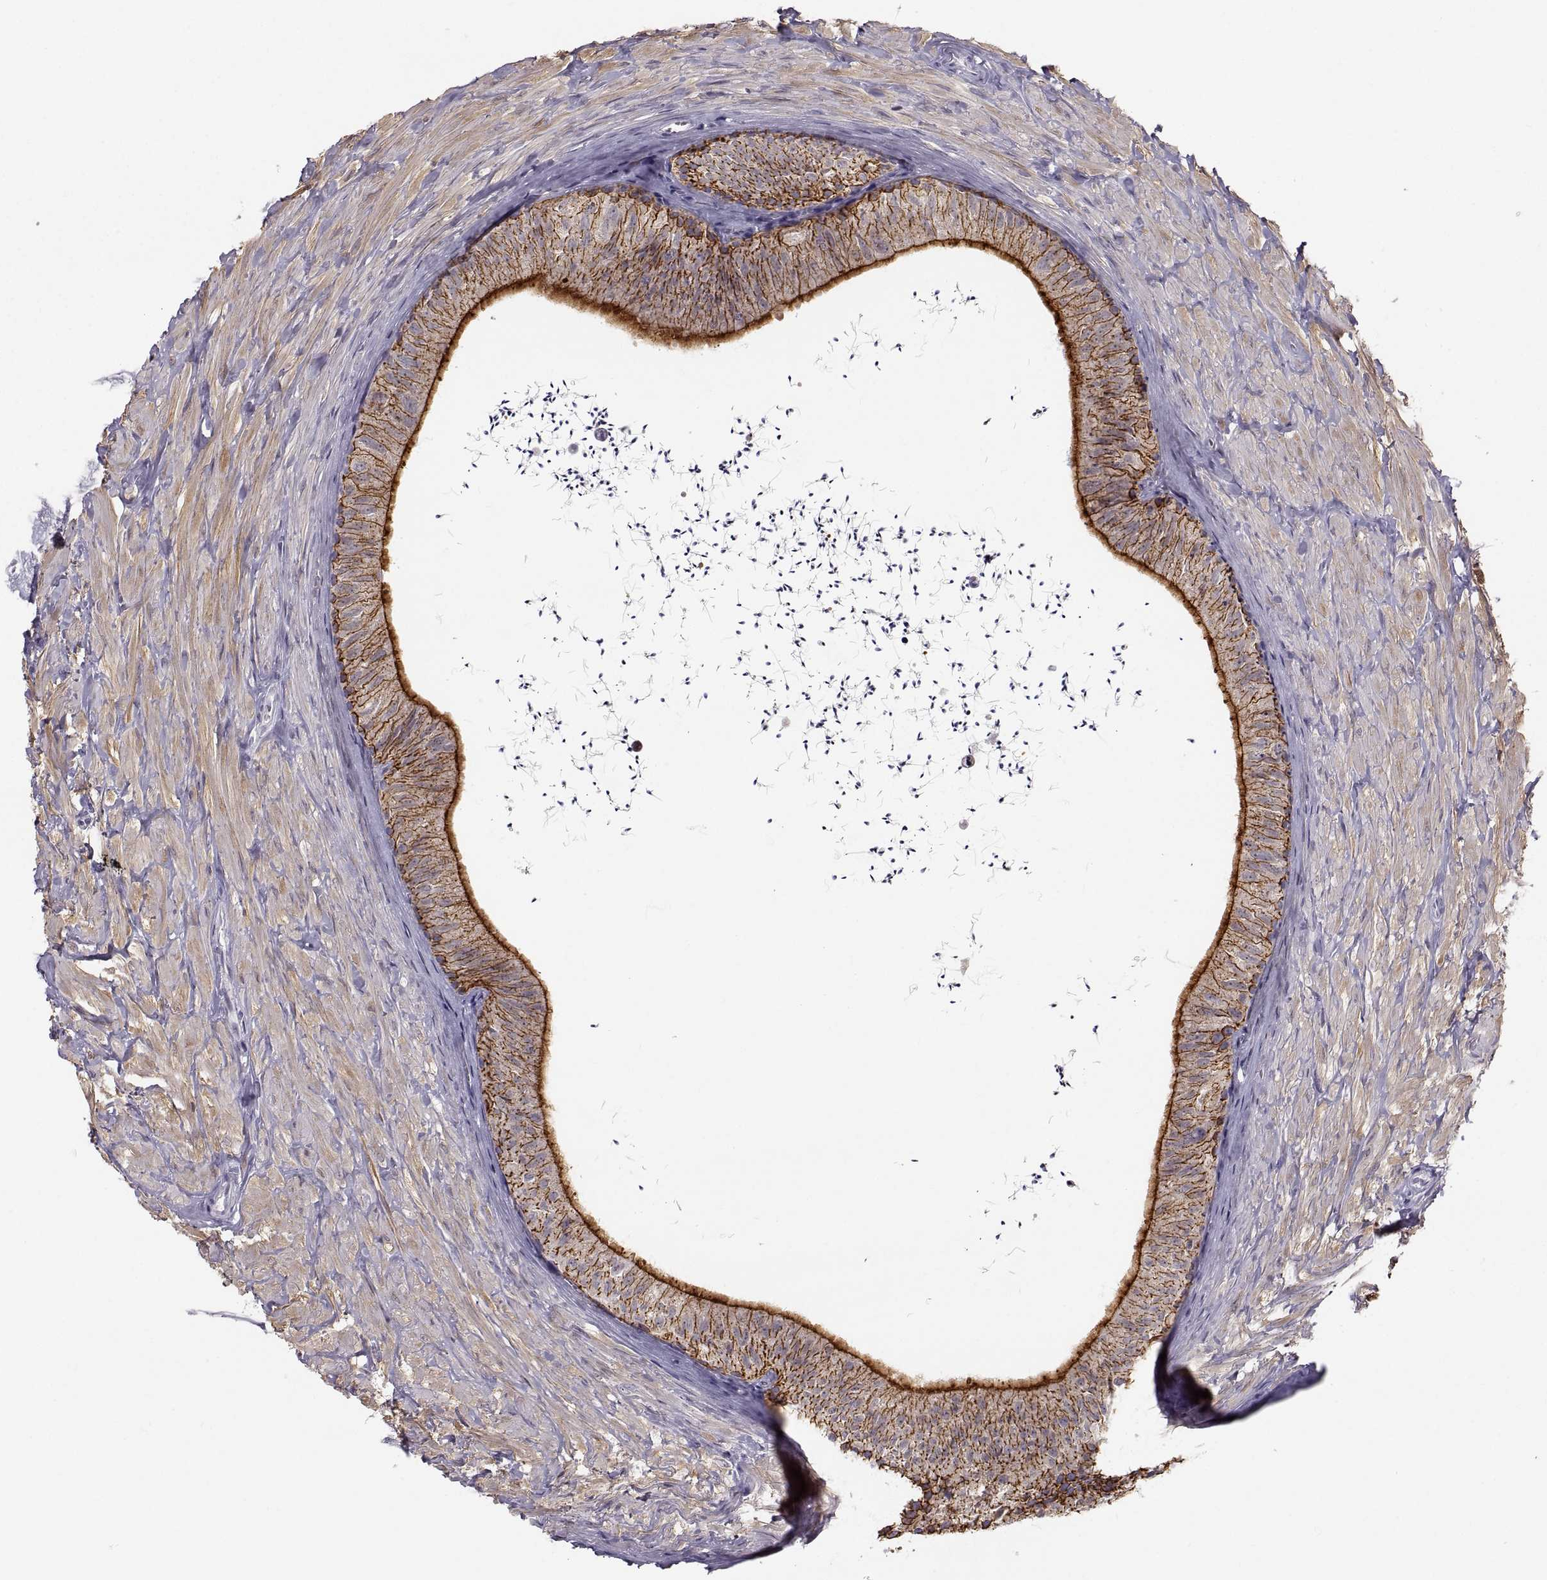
{"staining": {"intensity": "strong", "quantity": ">75%", "location": "cytoplasmic/membranous"}, "tissue": "epididymis", "cell_type": "Glandular cells", "image_type": "normal", "snomed": [{"axis": "morphology", "description": "Normal tissue, NOS"}, {"axis": "topography", "description": "Epididymis"}], "caption": "Protein expression analysis of benign epididymis shows strong cytoplasmic/membranous expression in about >75% of glandular cells. The staining was performed using DAB (3,3'-diaminobenzidine) to visualize the protein expression in brown, while the nuclei were stained in blue with hematoxylin (Magnification: 20x).", "gene": "ZNF185", "patient": {"sex": "male", "age": 32}}